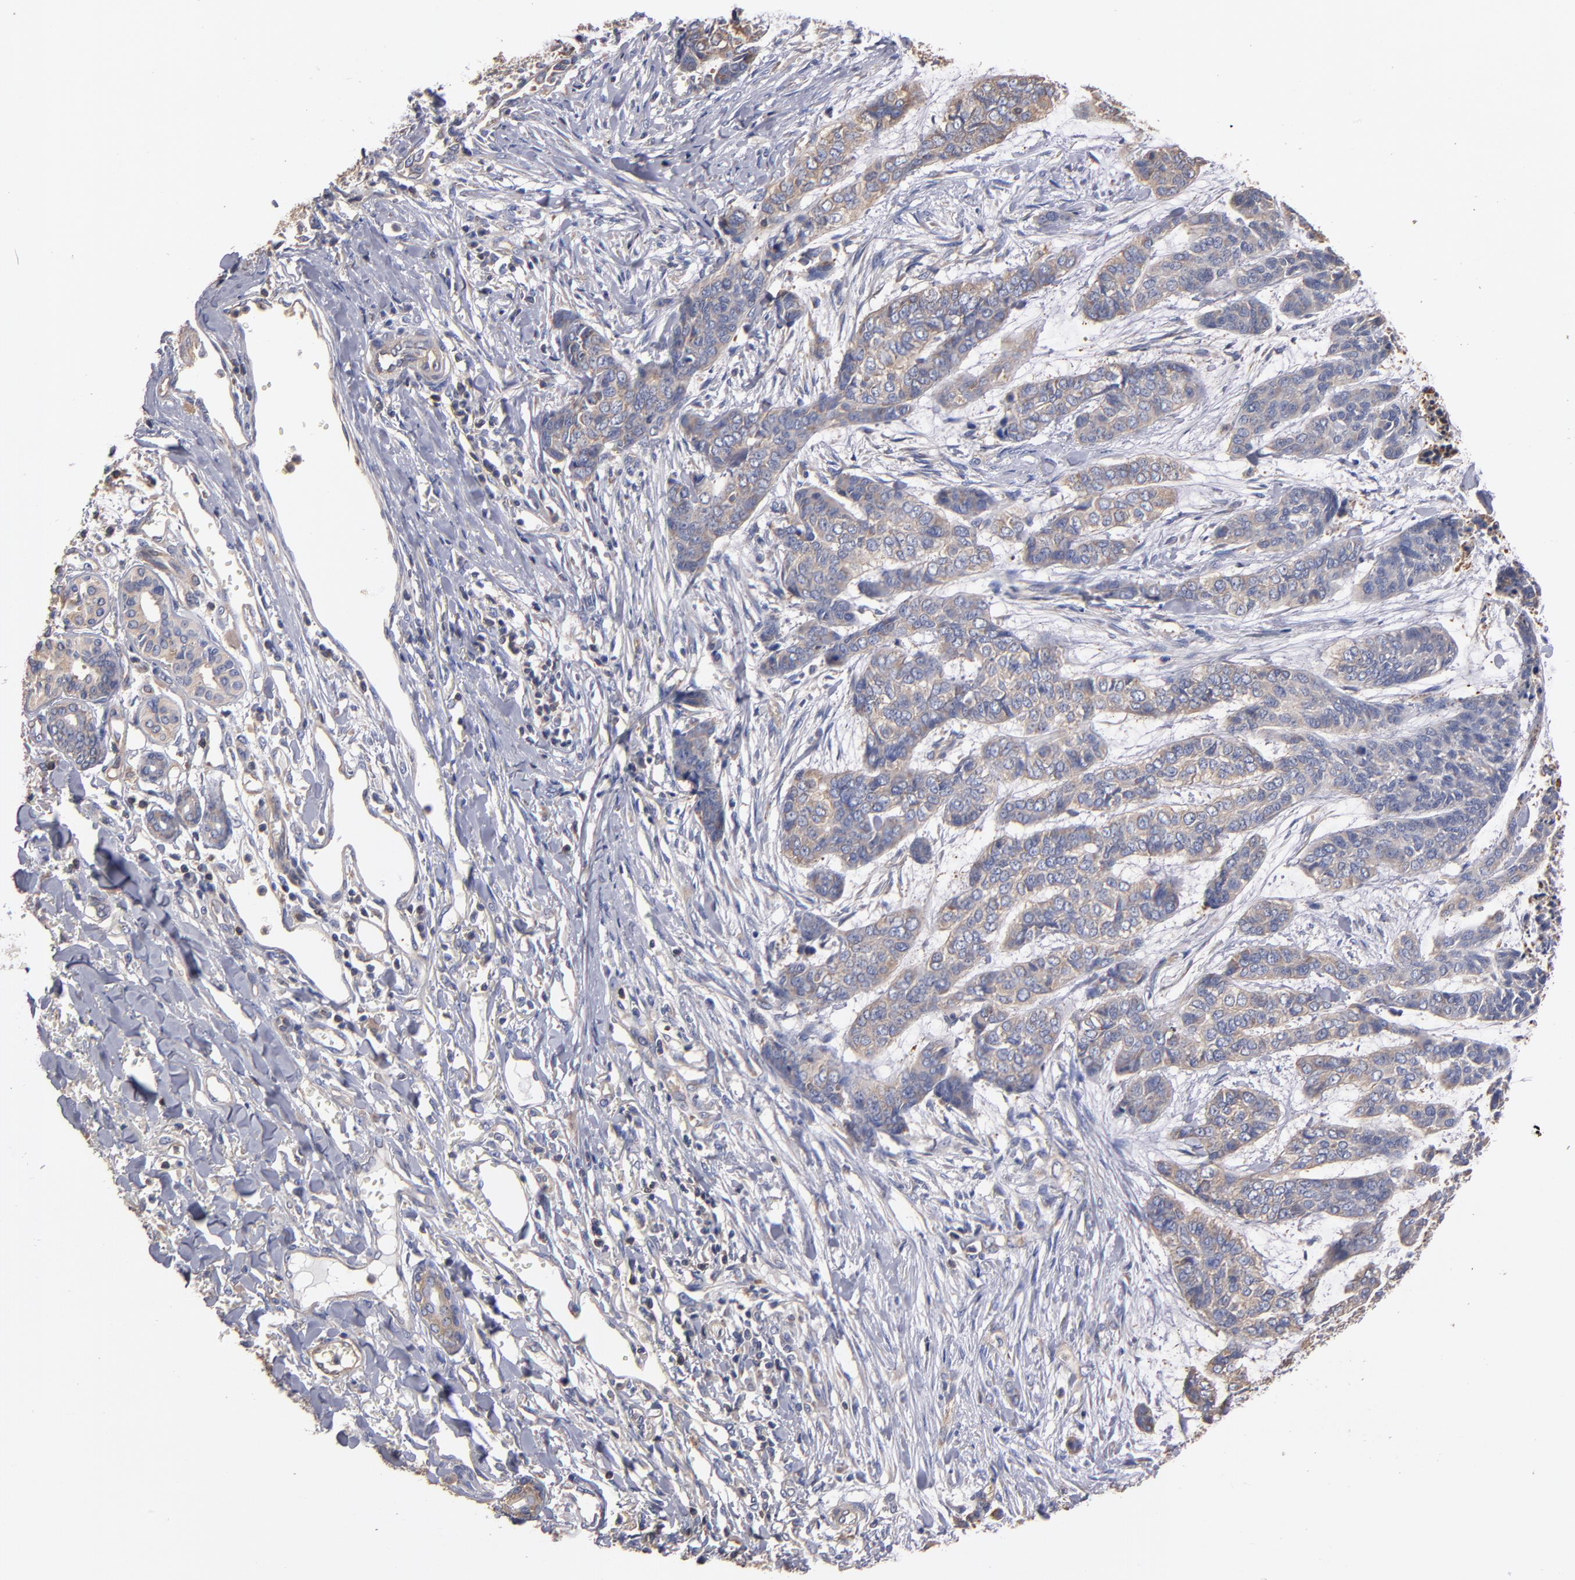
{"staining": {"intensity": "weak", "quantity": "25%-75%", "location": "cytoplasmic/membranous"}, "tissue": "skin cancer", "cell_type": "Tumor cells", "image_type": "cancer", "snomed": [{"axis": "morphology", "description": "Basal cell carcinoma"}, {"axis": "topography", "description": "Skin"}], "caption": "This image demonstrates IHC staining of human skin cancer, with low weak cytoplasmic/membranous positivity in approximately 25%-75% of tumor cells.", "gene": "ESYT2", "patient": {"sex": "female", "age": 64}}